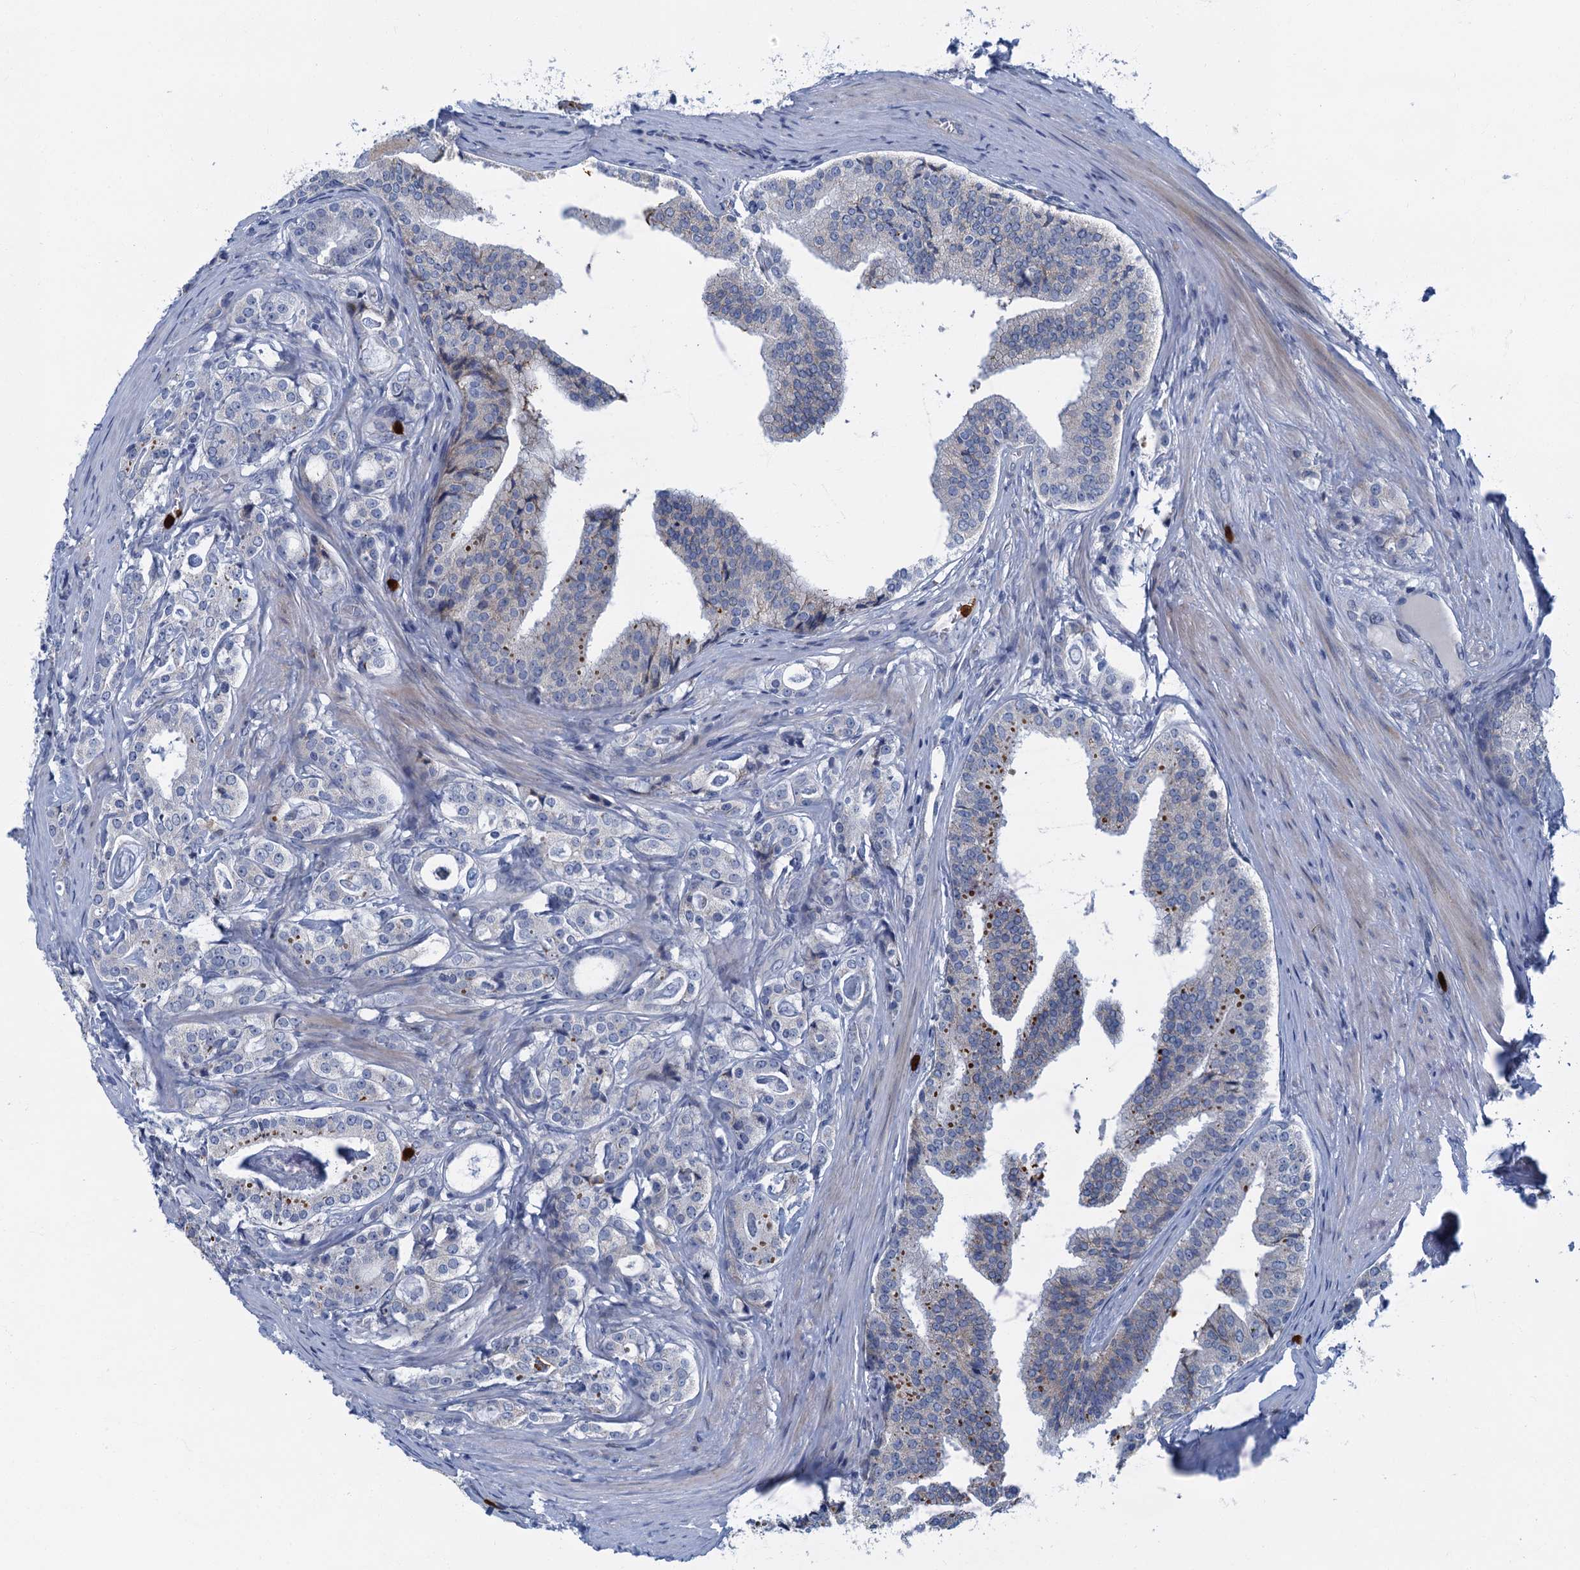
{"staining": {"intensity": "negative", "quantity": "none", "location": "none"}, "tissue": "prostate cancer", "cell_type": "Tumor cells", "image_type": "cancer", "snomed": [{"axis": "morphology", "description": "Adenocarcinoma, High grade"}, {"axis": "topography", "description": "Prostate"}], "caption": "This is an IHC micrograph of human prostate adenocarcinoma (high-grade). There is no staining in tumor cells.", "gene": "ANKDD1A", "patient": {"sex": "male", "age": 63}}